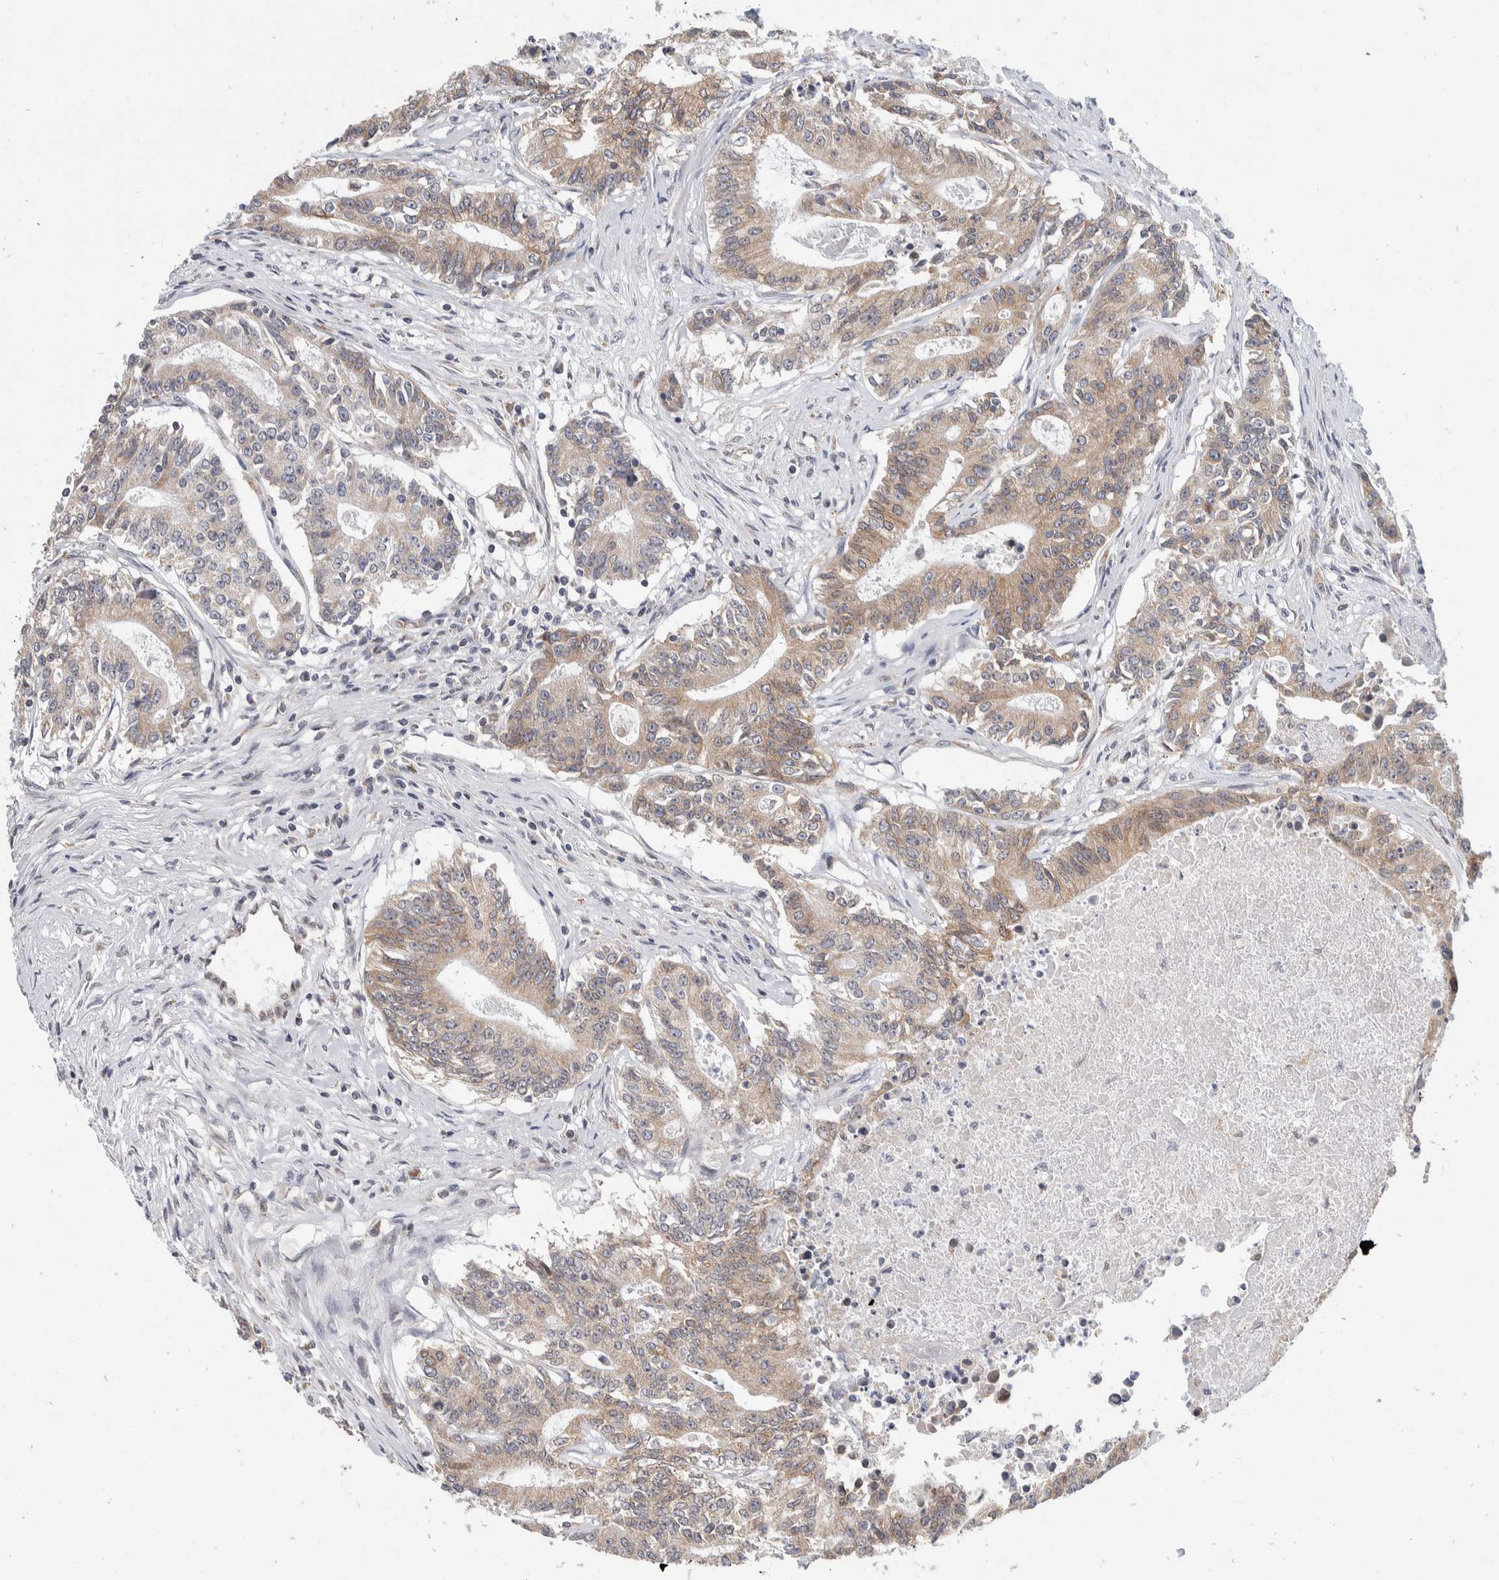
{"staining": {"intensity": "weak", "quantity": ">75%", "location": "cytoplasmic/membranous"}, "tissue": "colorectal cancer", "cell_type": "Tumor cells", "image_type": "cancer", "snomed": [{"axis": "morphology", "description": "Adenocarcinoma, NOS"}, {"axis": "topography", "description": "Colon"}], "caption": "Immunohistochemistry (IHC) (DAB) staining of human colorectal cancer (adenocarcinoma) exhibits weak cytoplasmic/membranous protein expression in about >75% of tumor cells. (Stains: DAB (3,3'-diaminobenzidine) in brown, nuclei in blue, Microscopy: brightfield microscopy at high magnification).", "gene": "TMEM245", "patient": {"sex": "female", "age": 77}}